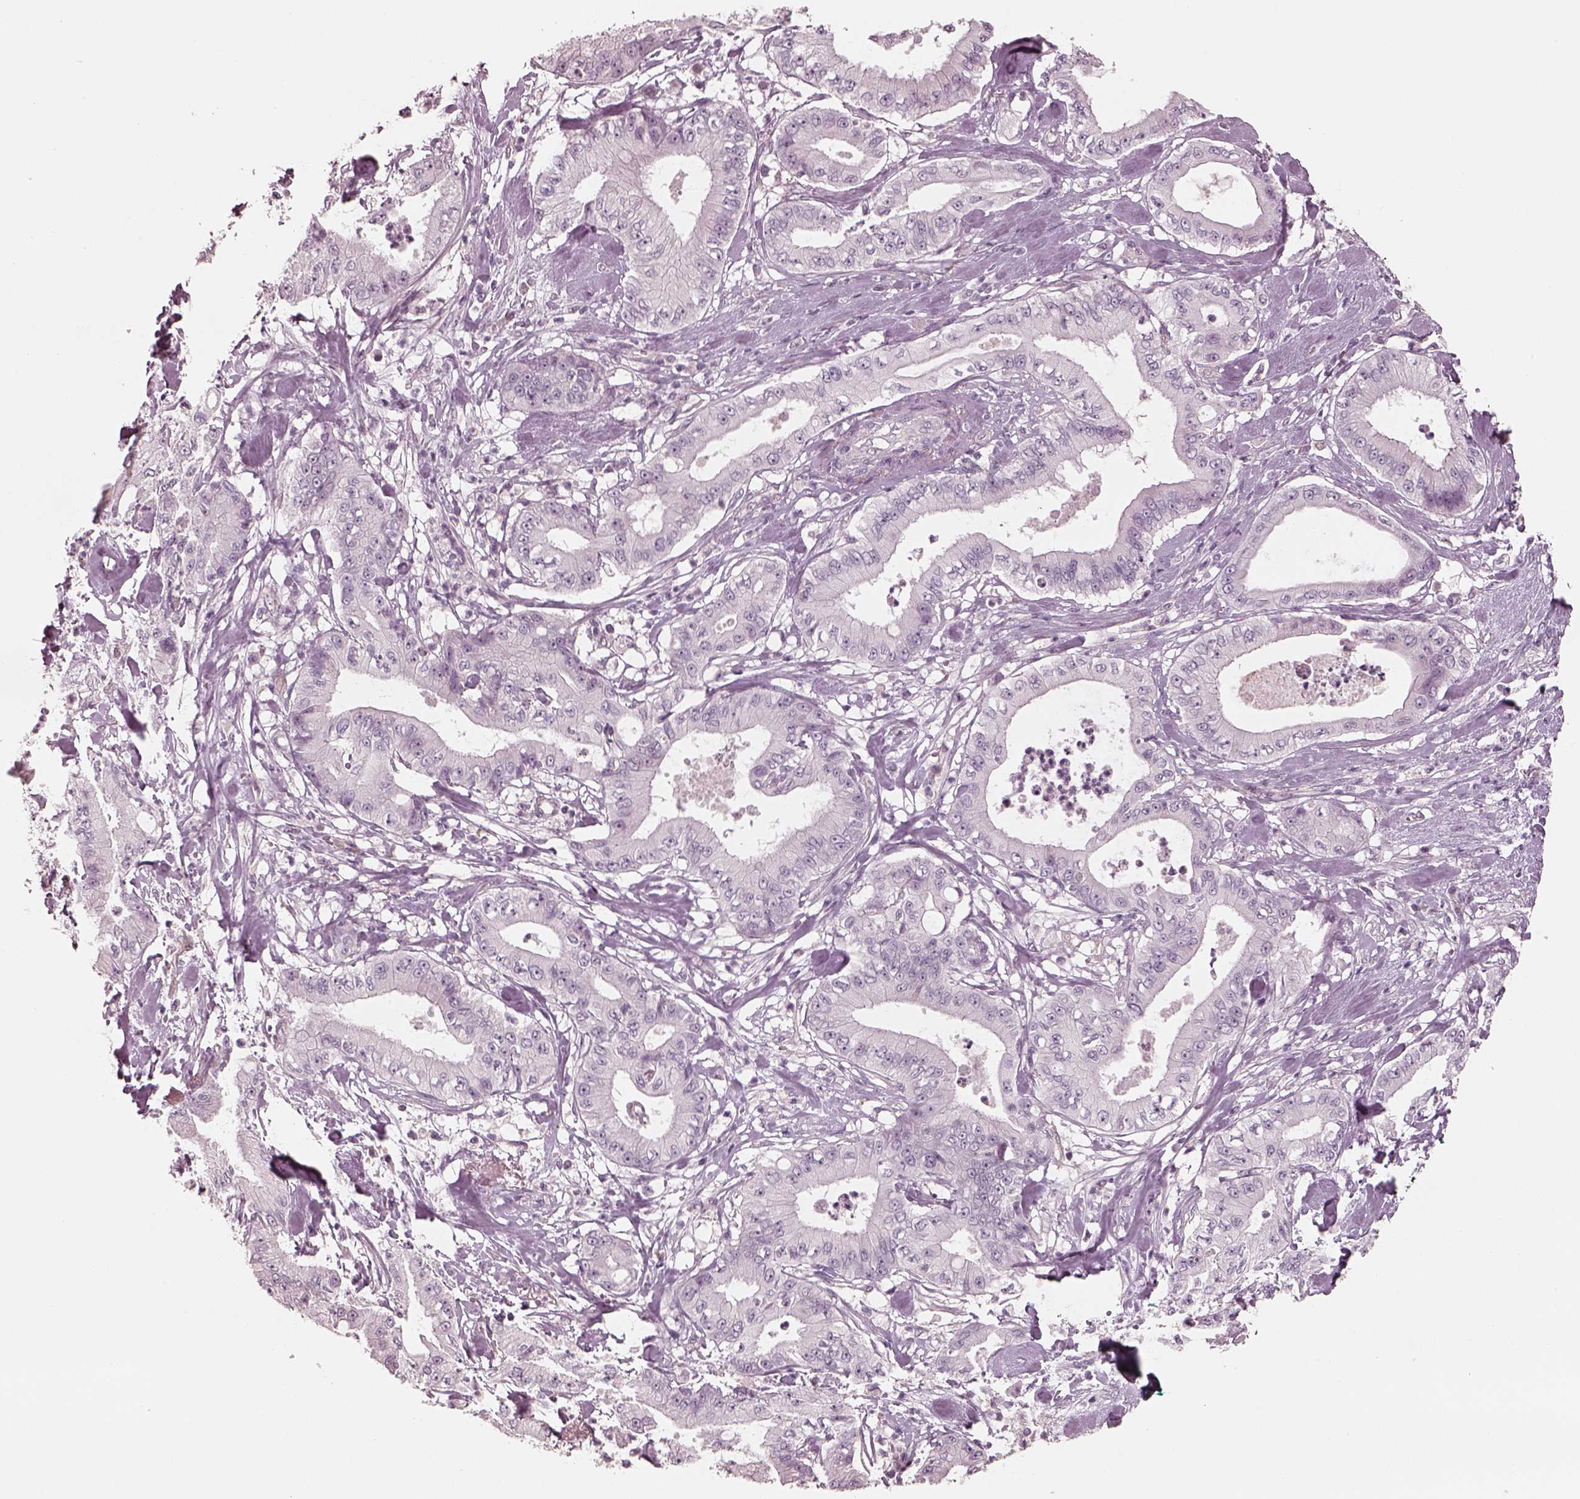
{"staining": {"intensity": "negative", "quantity": "none", "location": "none"}, "tissue": "pancreatic cancer", "cell_type": "Tumor cells", "image_type": "cancer", "snomed": [{"axis": "morphology", "description": "Adenocarcinoma, NOS"}, {"axis": "topography", "description": "Pancreas"}], "caption": "High magnification brightfield microscopy of pancreatic adenocarcinoma stained with DAB (3,3'-diaminobenzidine) (brown) and counterstained with hematoxylin (blue): tumor cells show no significant staining.", "gene": "EGR4", "patient": {"sex": "male", "age": 71}}